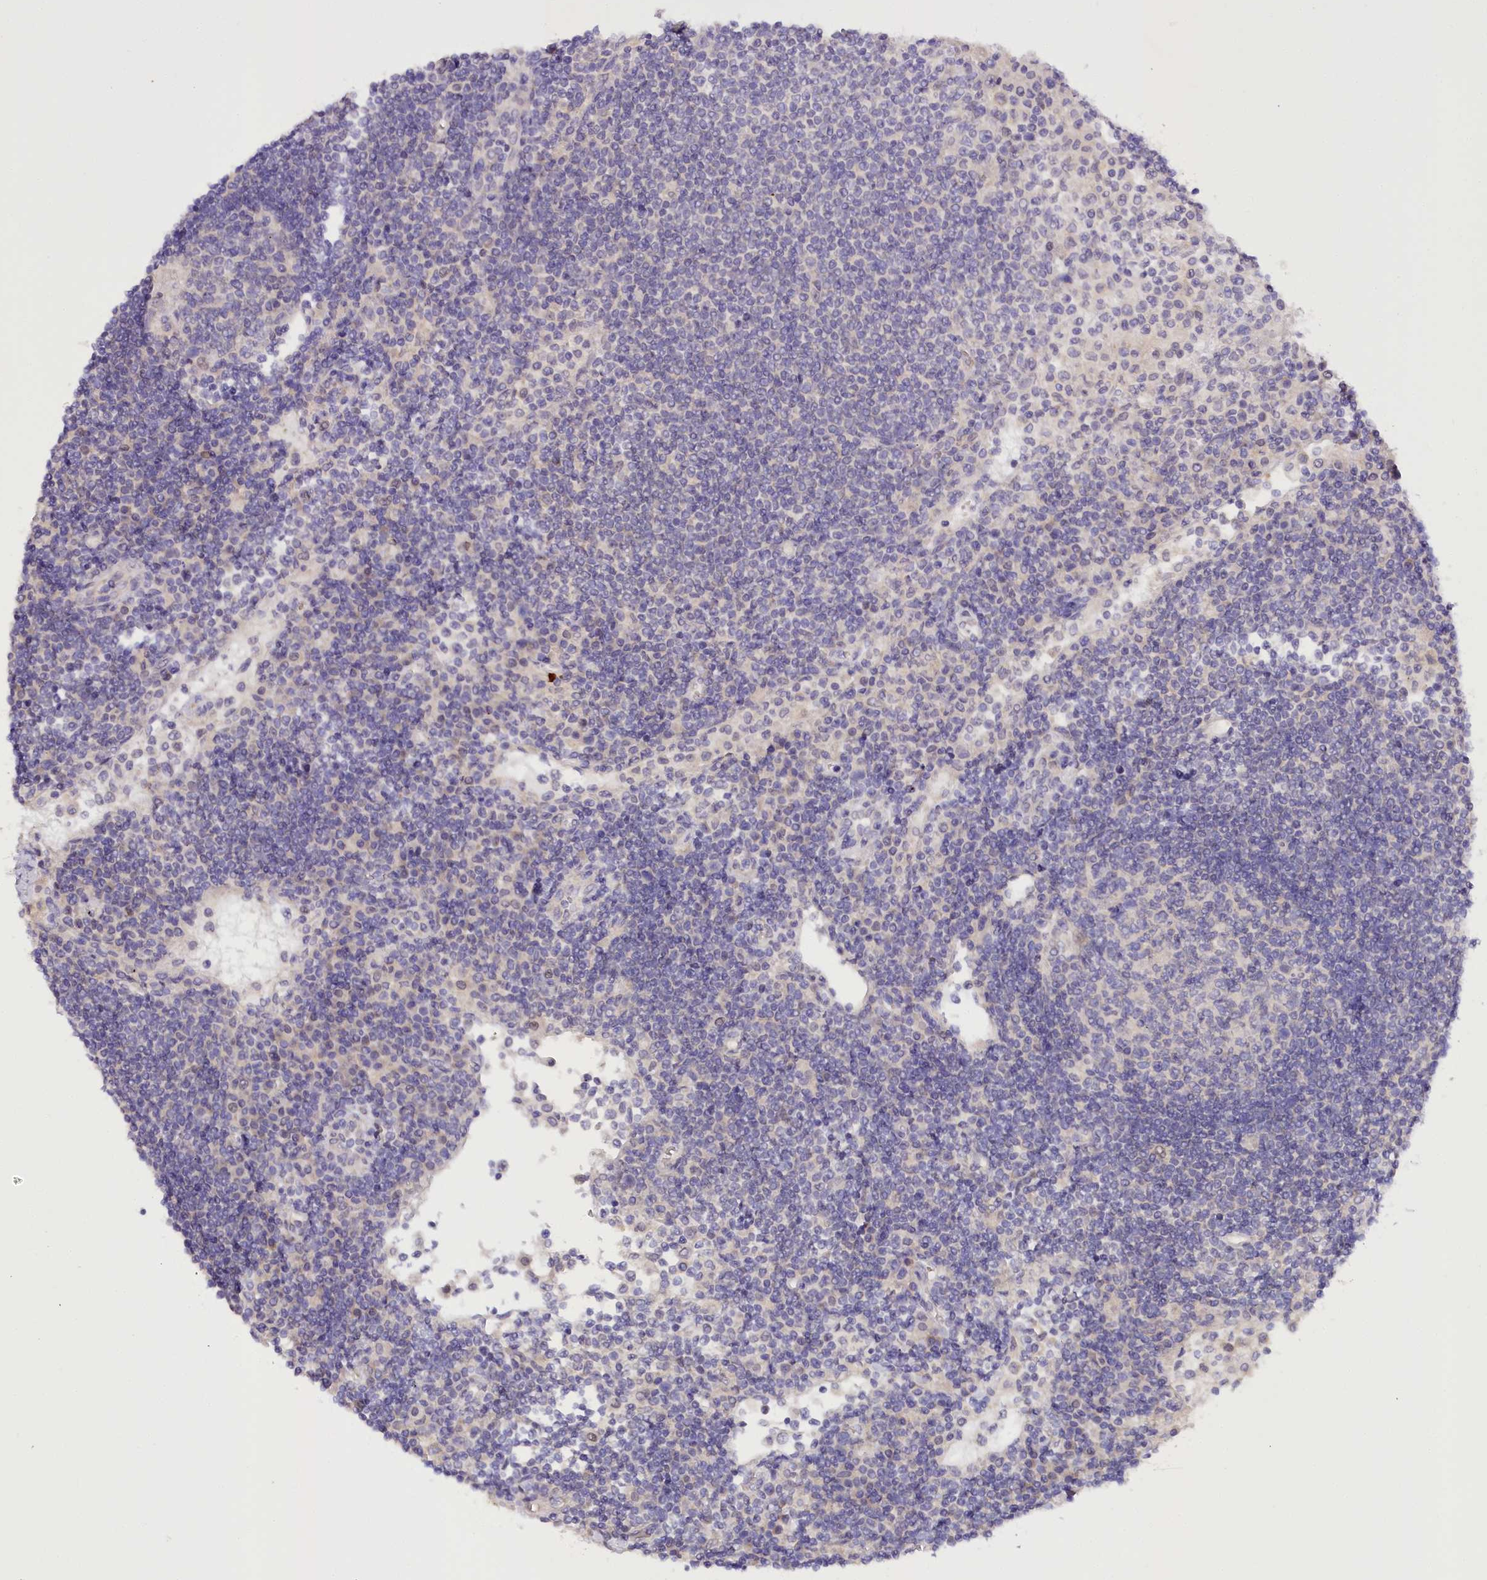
{"staining": {"intensity": "negative", "quantity": "none", "location": "none"}, "tissue": "lymph node", "cell_type": "Germinal center cells", "image_type": "normal", "snomed": [{"axis": "morphology", "description": "Normal tissue, NOS"}, {"axis": "topography", "description": "Lymph node"}], "caption": "Immunohistochemistry (IHC) histopathology image of unremarkable human lymph node stained for a protein (brown), which reveals no positivity in germinal center cells. Brightfield microscopy of immunohistochemistry (IHC) stained with DAB (brown) and hematoxylin (blue), captured at high magnification.", "gene": "DCUN1D1", "patient": {"sex": "female", "age": 53}}